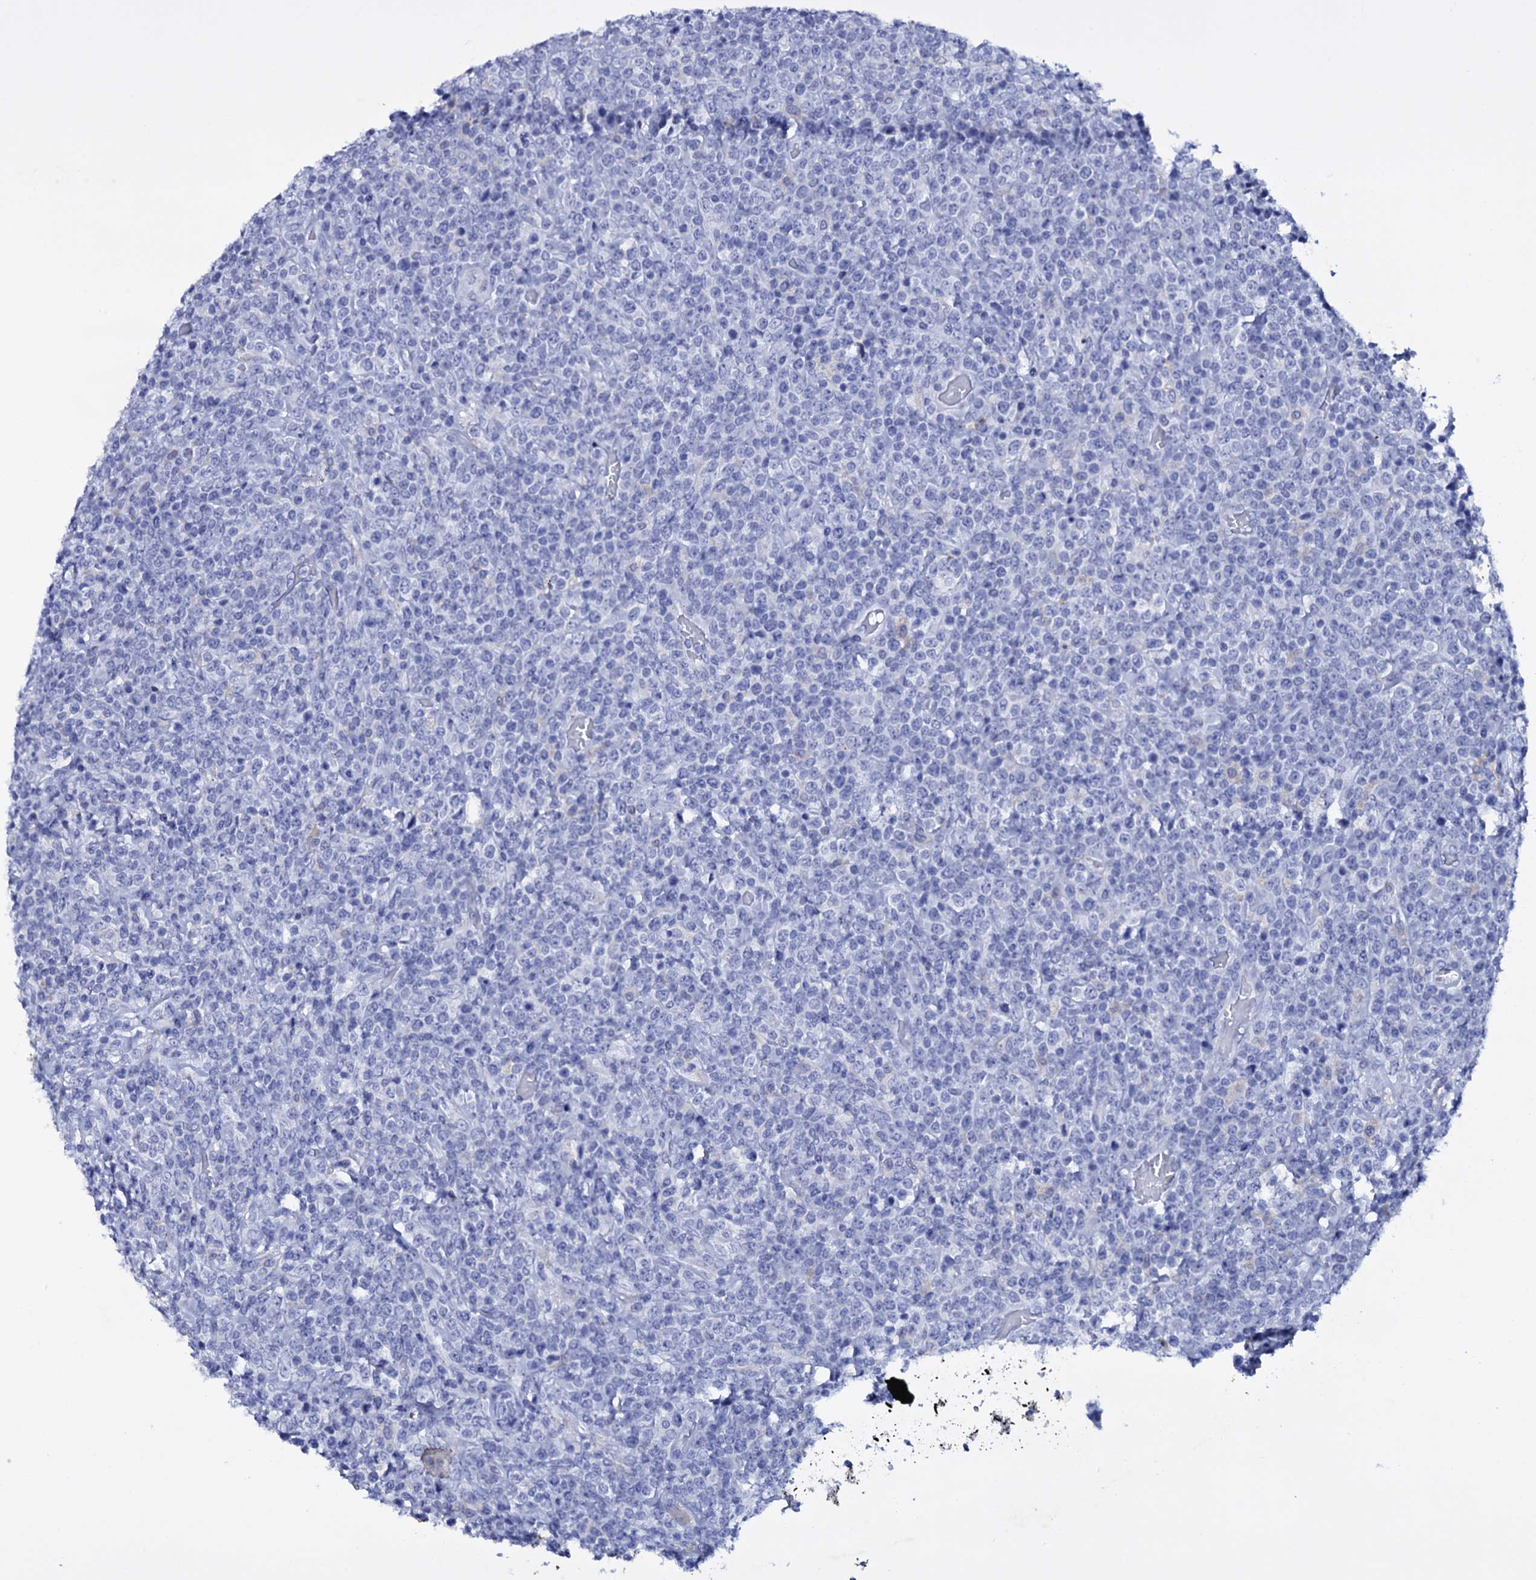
{"staining": {"intensity": "negative", "quantity": "none", "location": "none"}, "tissue": "lymphoma", "cell_type": "Tumor cells", "image_type": "cancer", "snomed": [{"axis": "morphology", "description": "Malignant lymphoma, non-Hodgkin's type, High grade"}, {"axis": "topography", "description": "Colon"}], "caption": "Lymphoma was stained to show a protein in brown. There is no significant staining in tumor cells. (Immunohistochemistry, brightfield microscopy, high magnification).", "gene": "ITPRID2", "patient": {"sex": "female", "age": 53}}